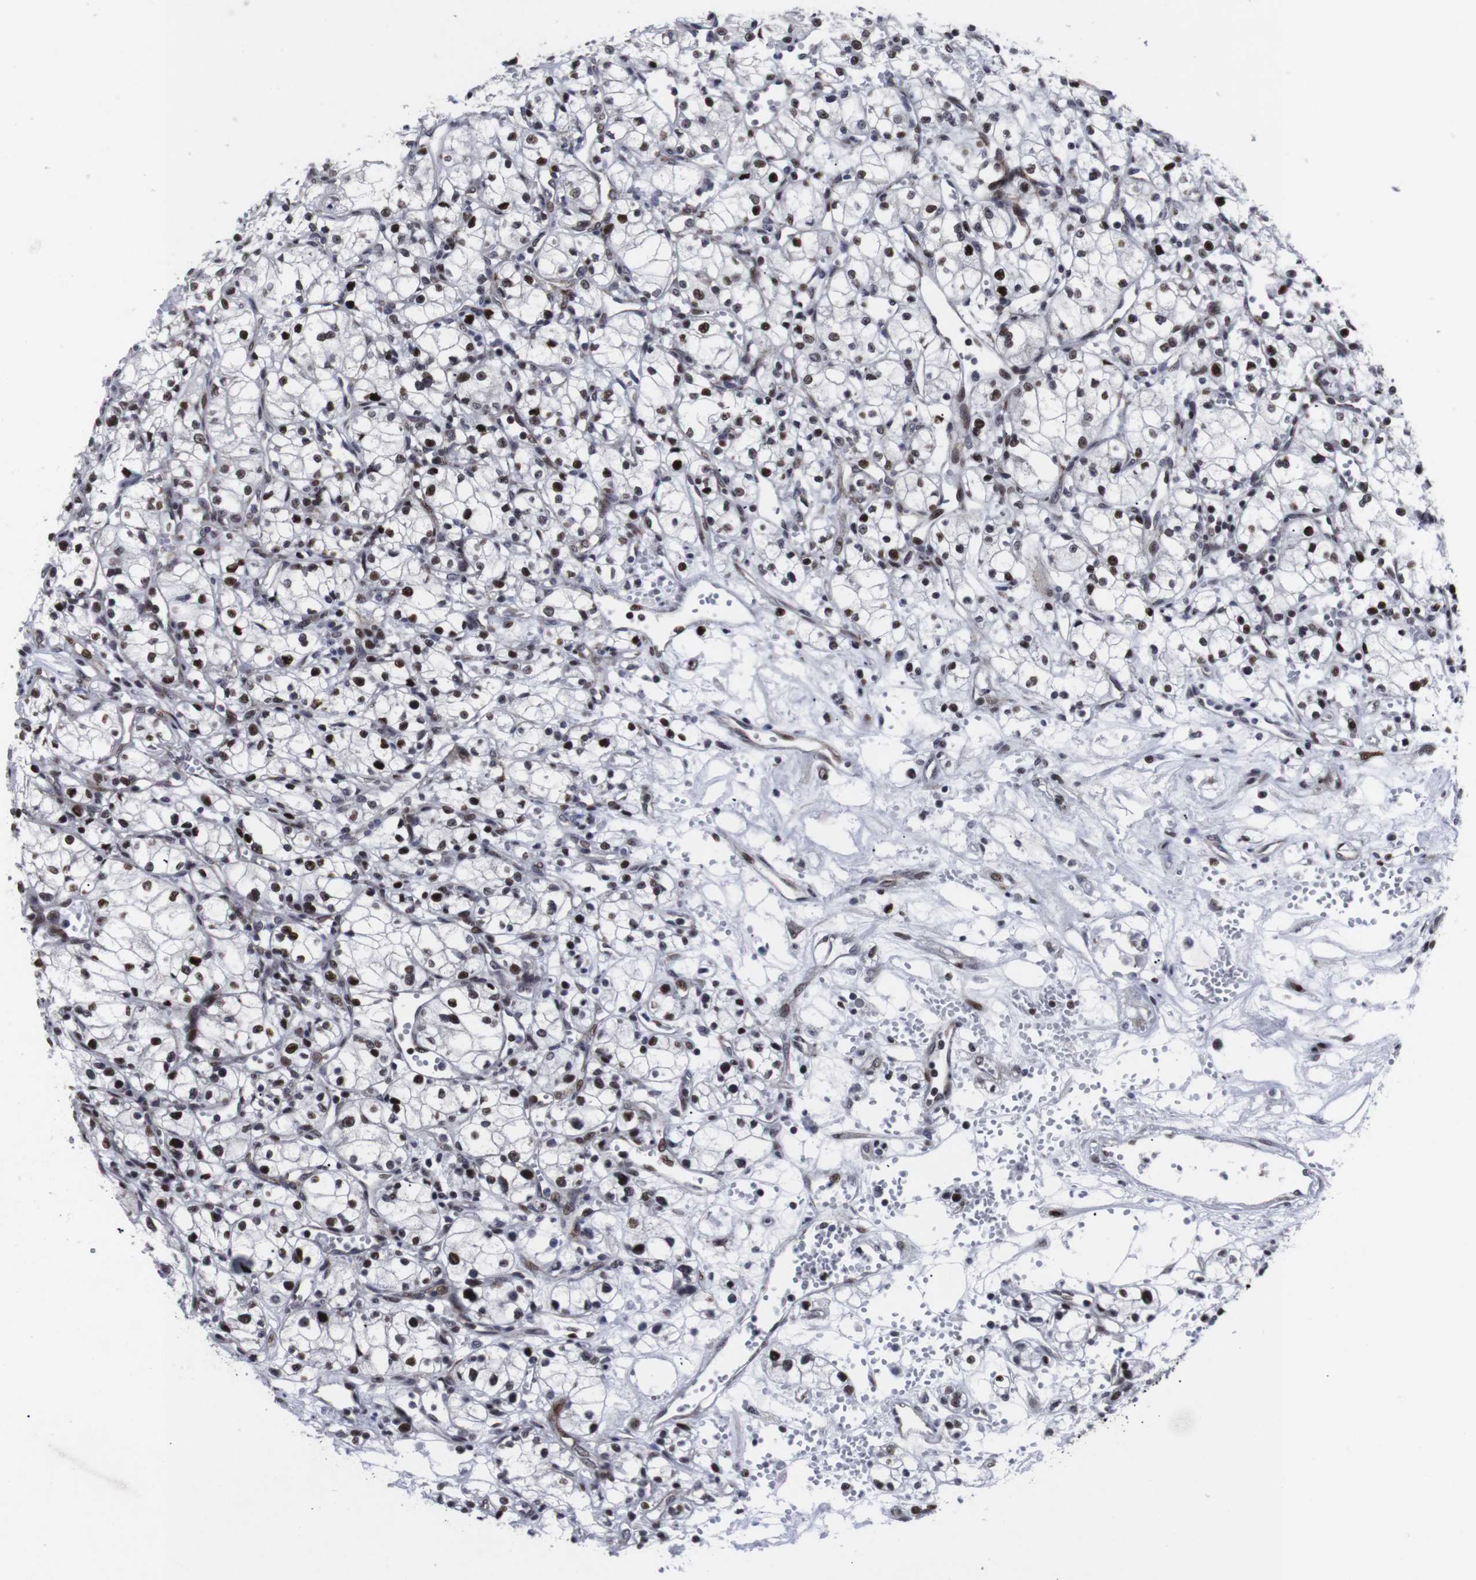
{"staining": {"intensity": "strong", "quantity": ">75%", "location": "nuclear"}, "tissue": "renal cancer", "cell_type": "Tumor cells", "image_type": "cancer", "snomed": [{"axis": "morphology", "description": "Normal tissue, NOS"}, {"axis": "morphology", "description": "Adenocarcinoma, NOS"}, {"axis": "topography", "description": "Kidney"}], "caption": "An immunohistochemistry (IHC) histopathology image of neoplastic tissue is shown. Protein staining in brown highlights strong nuclear positivity in renal cancer (adenocarcinoma) within tumor cells.", "gene": "MLH1", "patient": {"sex": "male", "age": 59}}